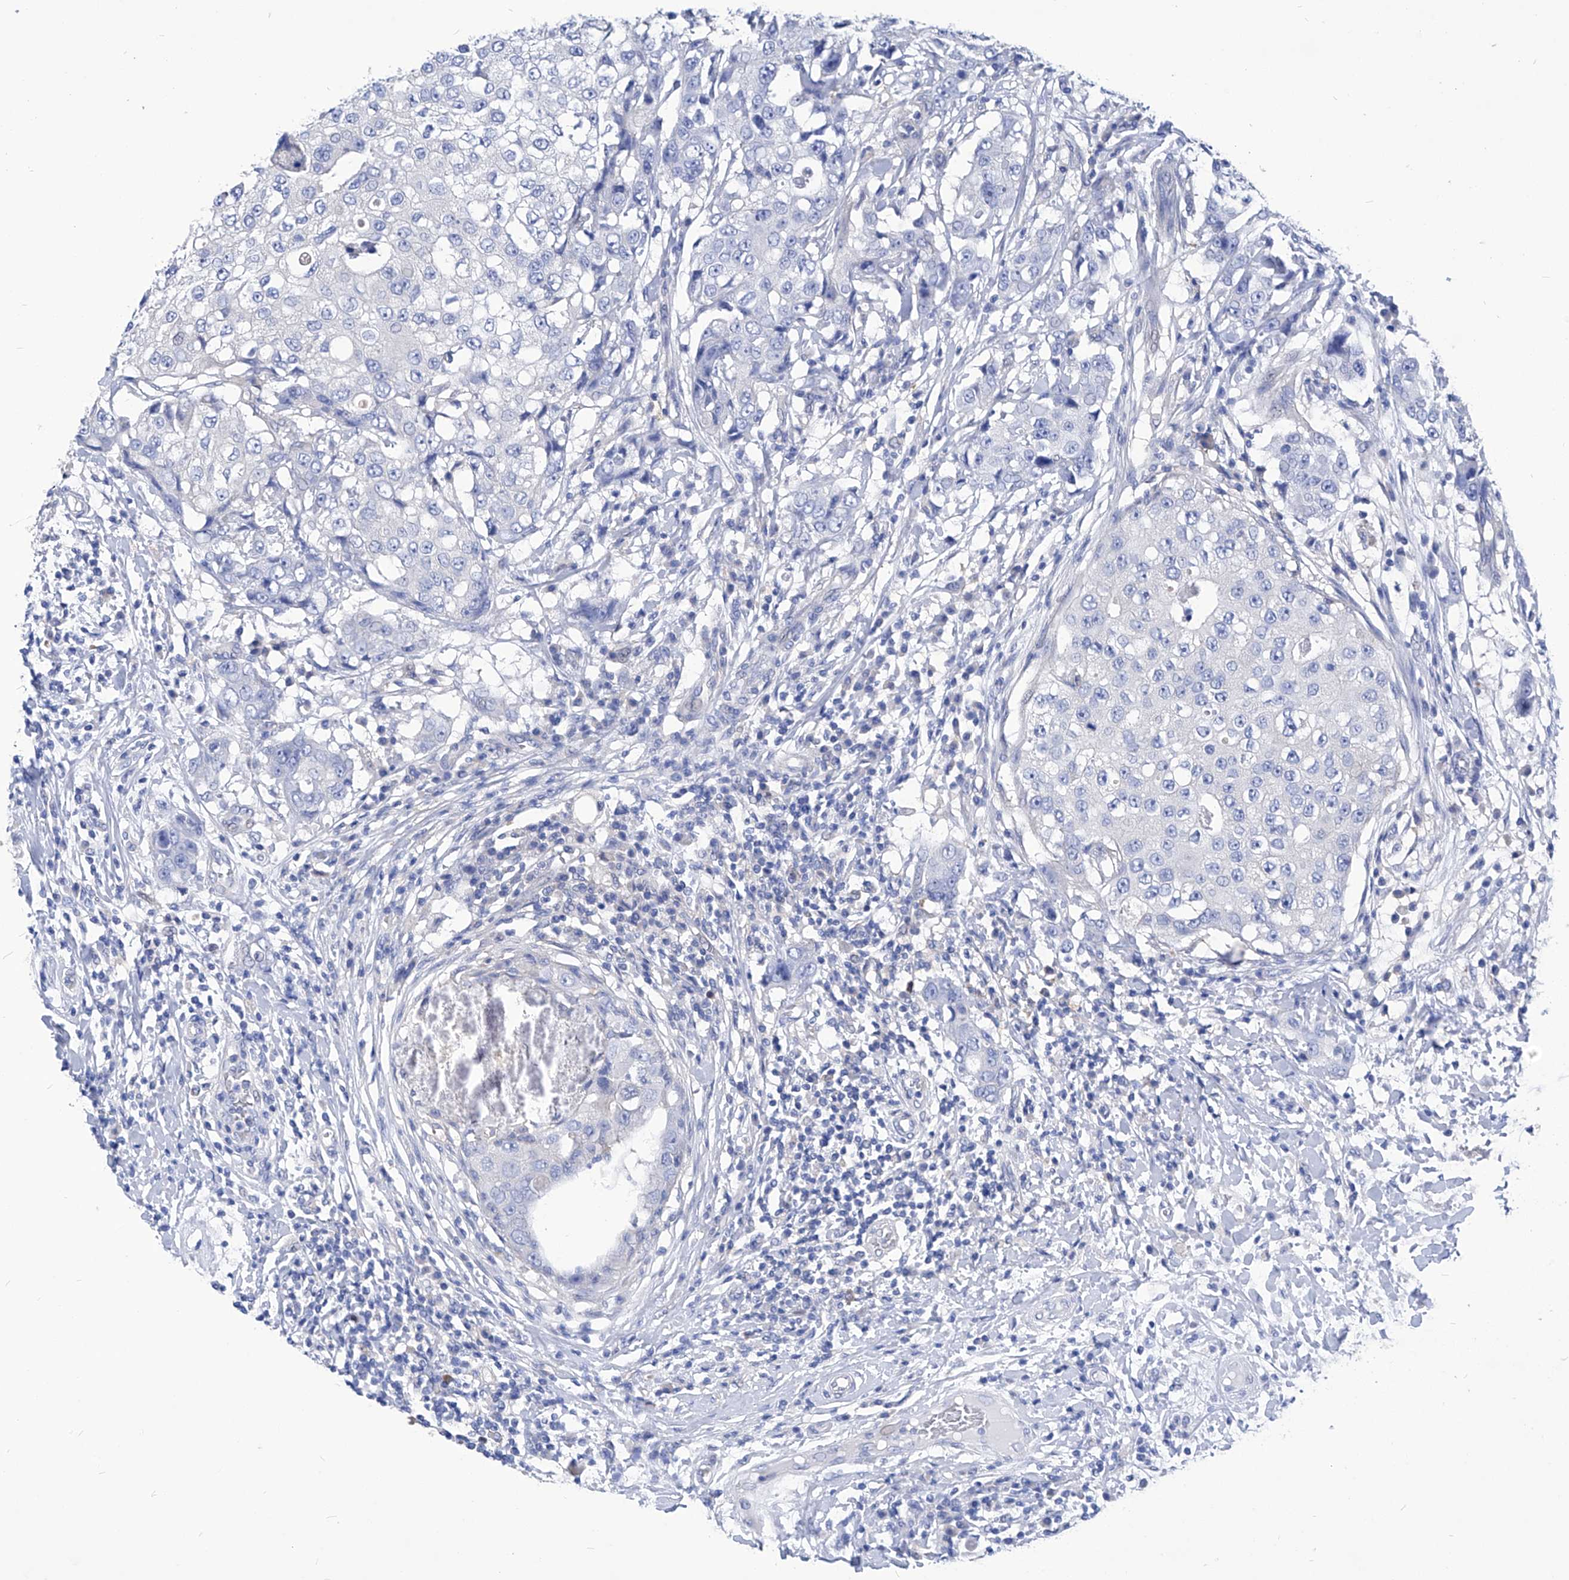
{"staining": {"intensity": "negative", "quantity": "none", "location": "none"}, "tissue": "breast cancer", "cell_type": "Tumor cells", "image_type": "cancer", "snomed": [{"axis": "morphology", "description": "Duct carcinoma"}, {"axis": "topography", "description": "Breast"}], "caption": "This is a image of immunohistochemistry staining of breast cancer, which shows no expression in tumor cells.", "gene": "XPNPEP1", "patient": {"sex": "female", "age": 27}}